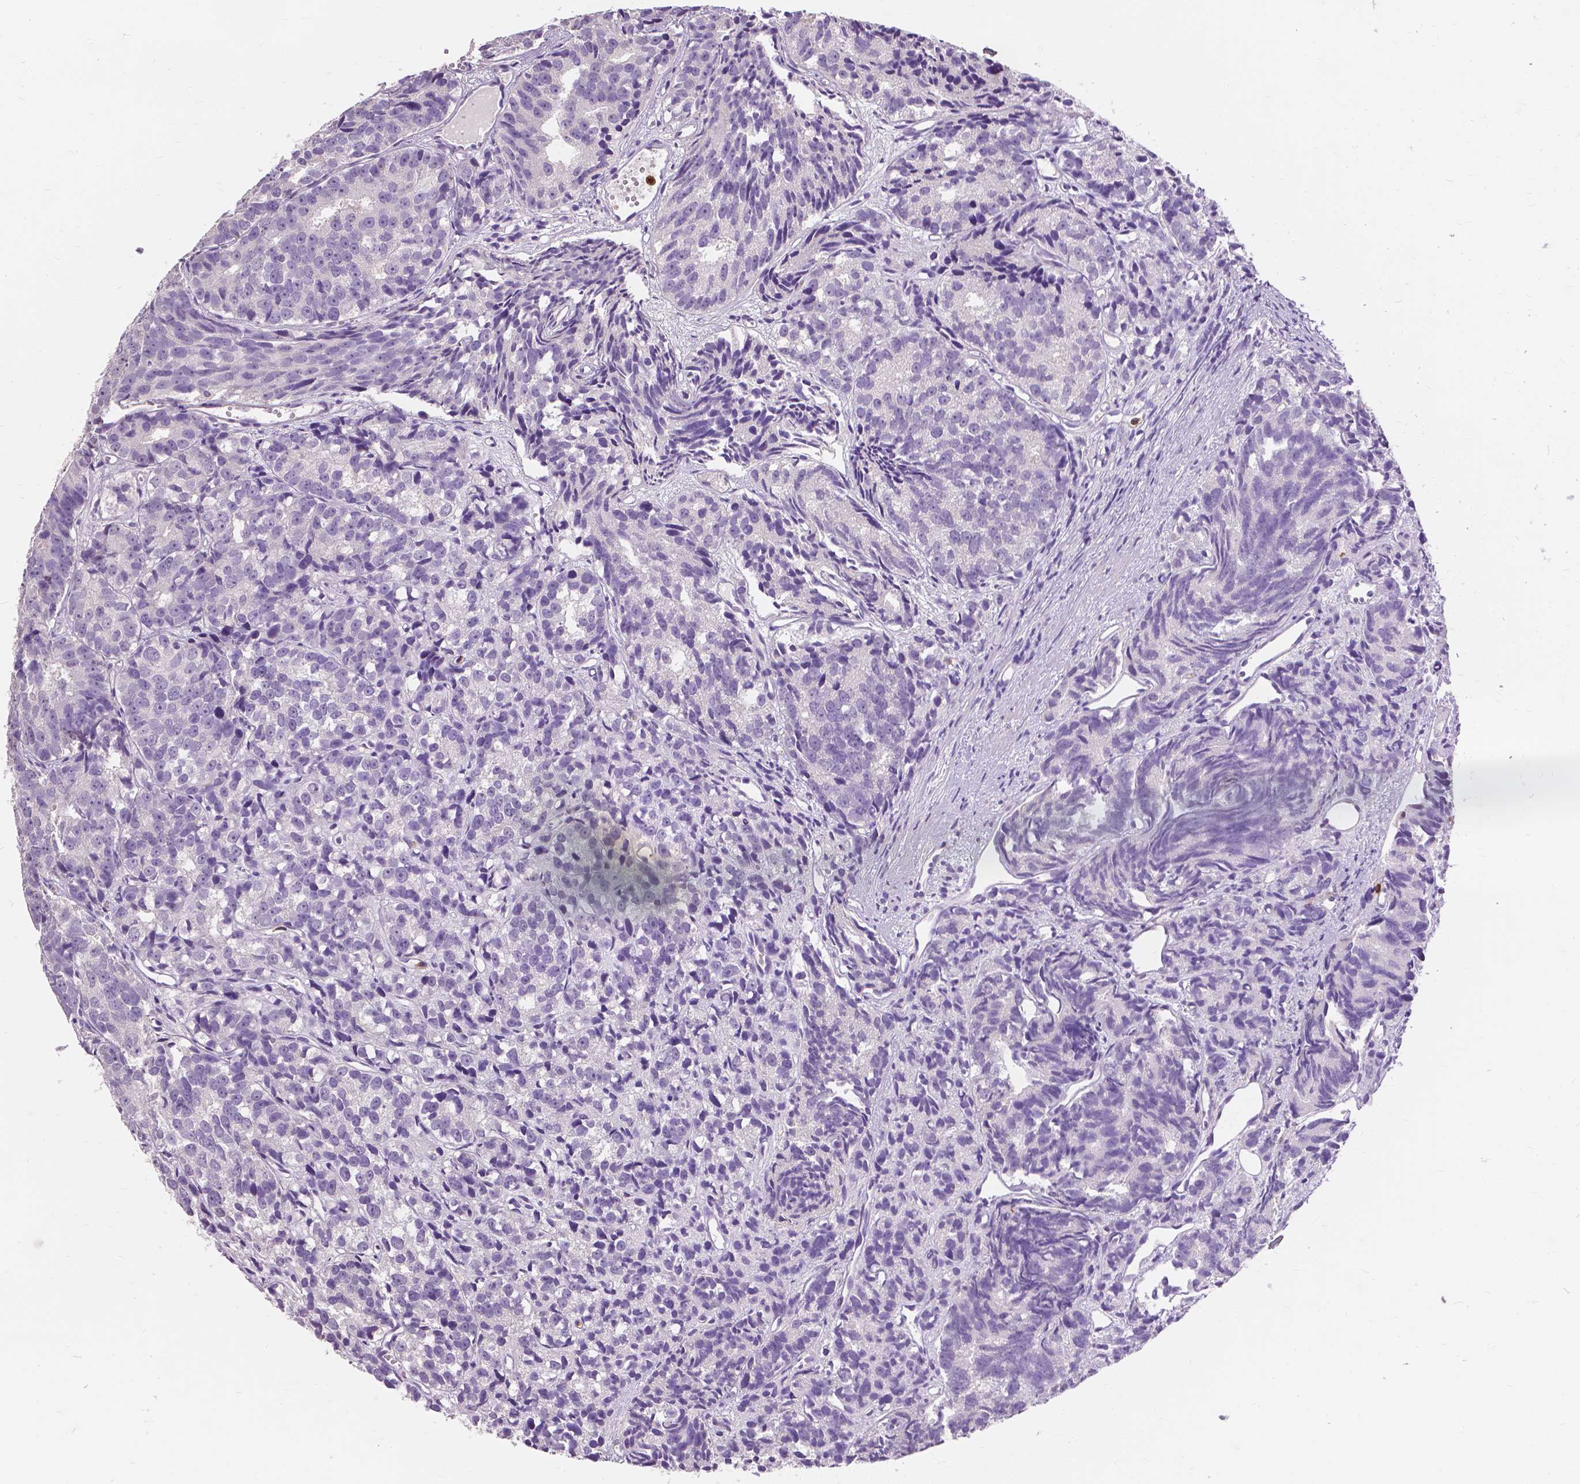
{"staining": {"intensity": "negative", "quantity": "none", "location": "none"}, "tissue": "prostate cancer", "cell_type": "Tumor cells", "image_type": "cancer", "snomed": [{"axis": "morphology", "description": "Adenocarcinoma, High grade"}, {"axis": "topography", "description": "Prostate"}], "caption": "Immunohistochemistry of adenocarcinoma (high-grade) (prostate) displays no positivity in tumor cells.", "gene": "CXCR2", "patient": {"sex": "male", "age": 77}}